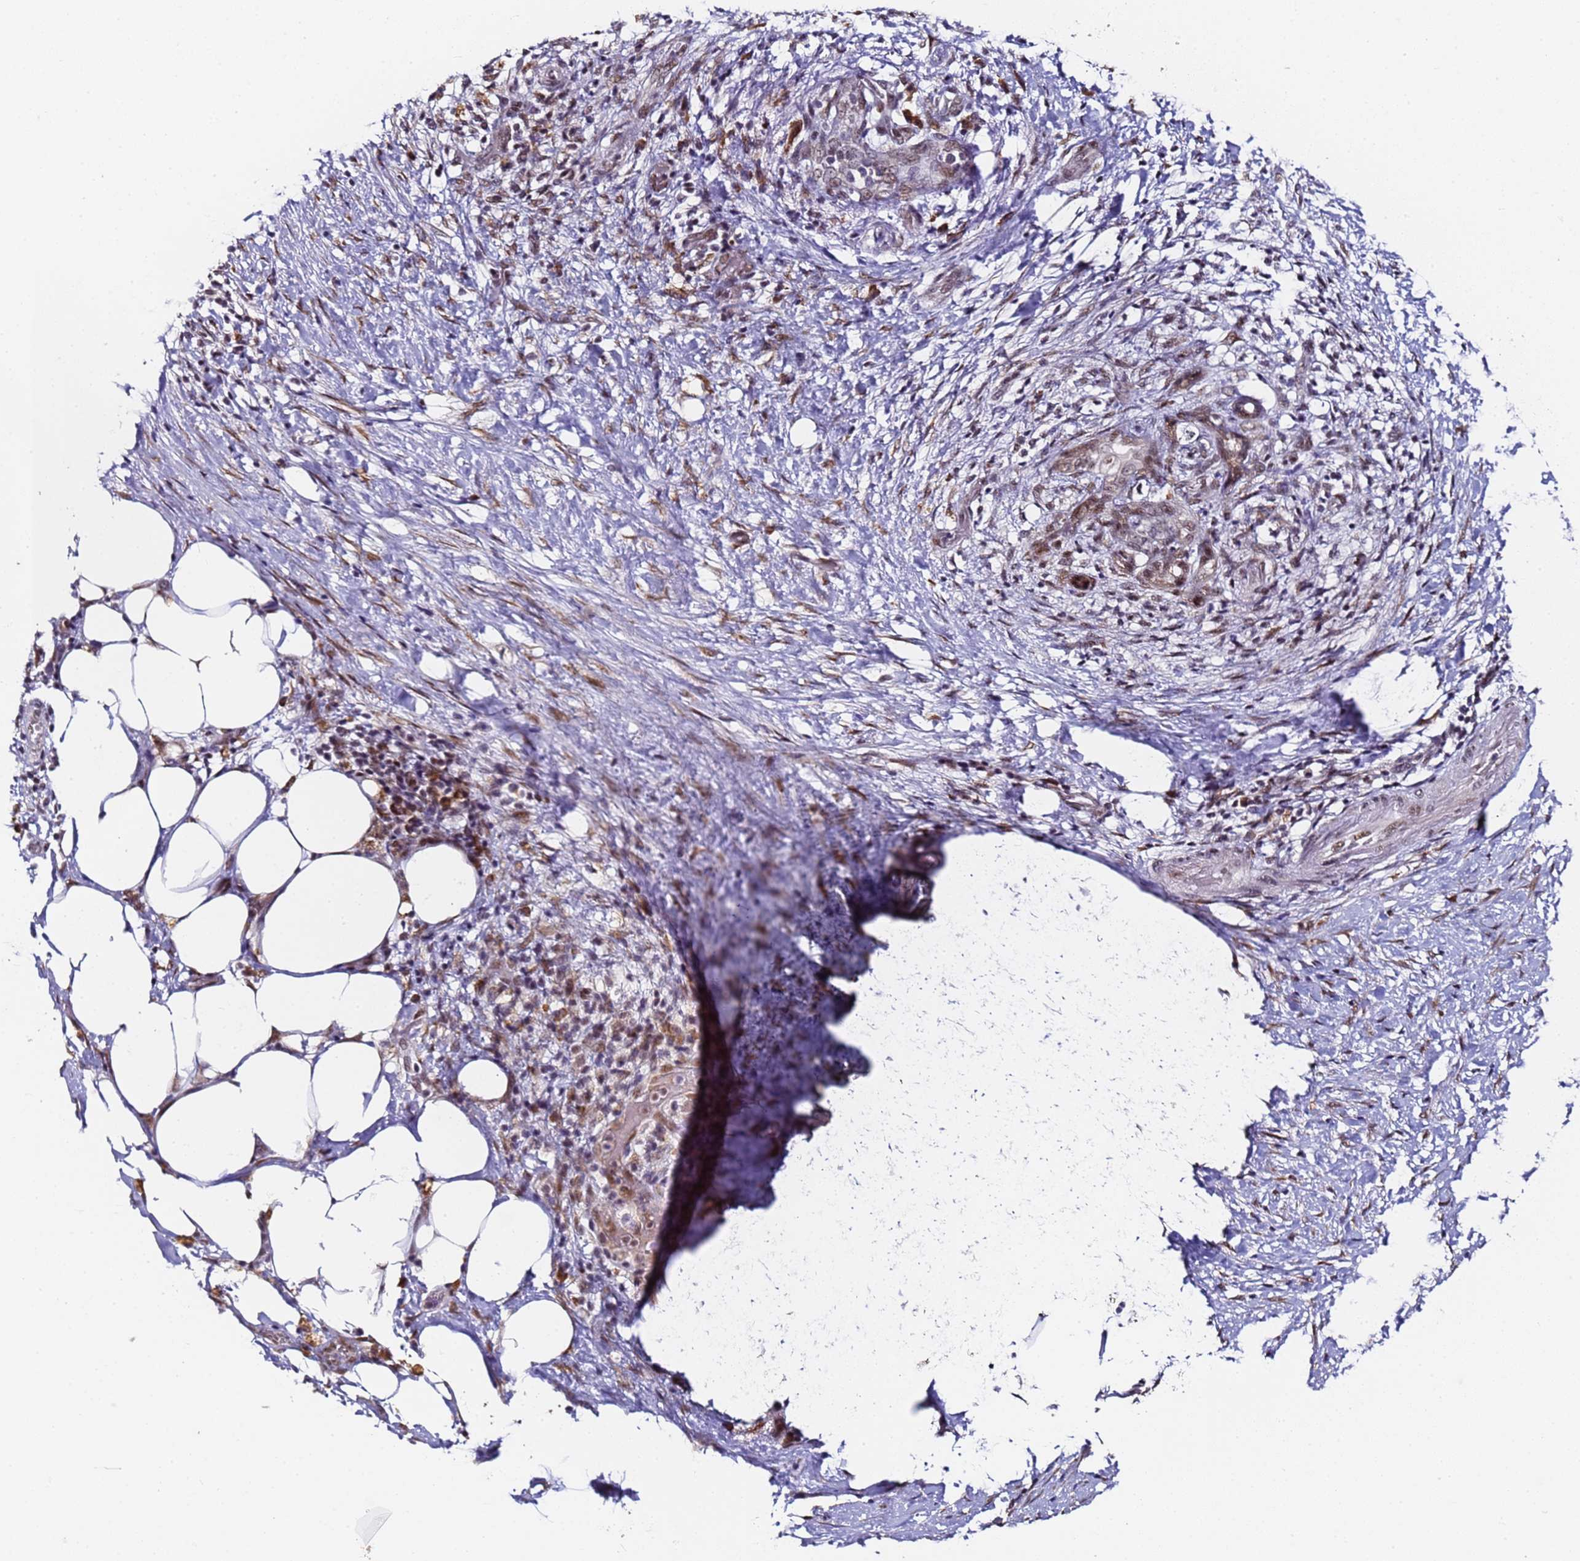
{"staining": {"intensity": "weak", "quantity": "<25%", "location": "nuclear"}, "tissue": "pancreatic cancer", "cell_type": "Tumor cells", "image_type": "cancer", "snomed": [{"axis": "morphology", "description": "Adenocarcinoma, NOS"}, {"axis": "topography", "description": "Pancreas"}], "caption": "IHC of pancreatic adenocarcinoma demonstrates no expression in tumor cells.", "gene": "FNBP4", "patient": {"sex": "female", "age": 78}}